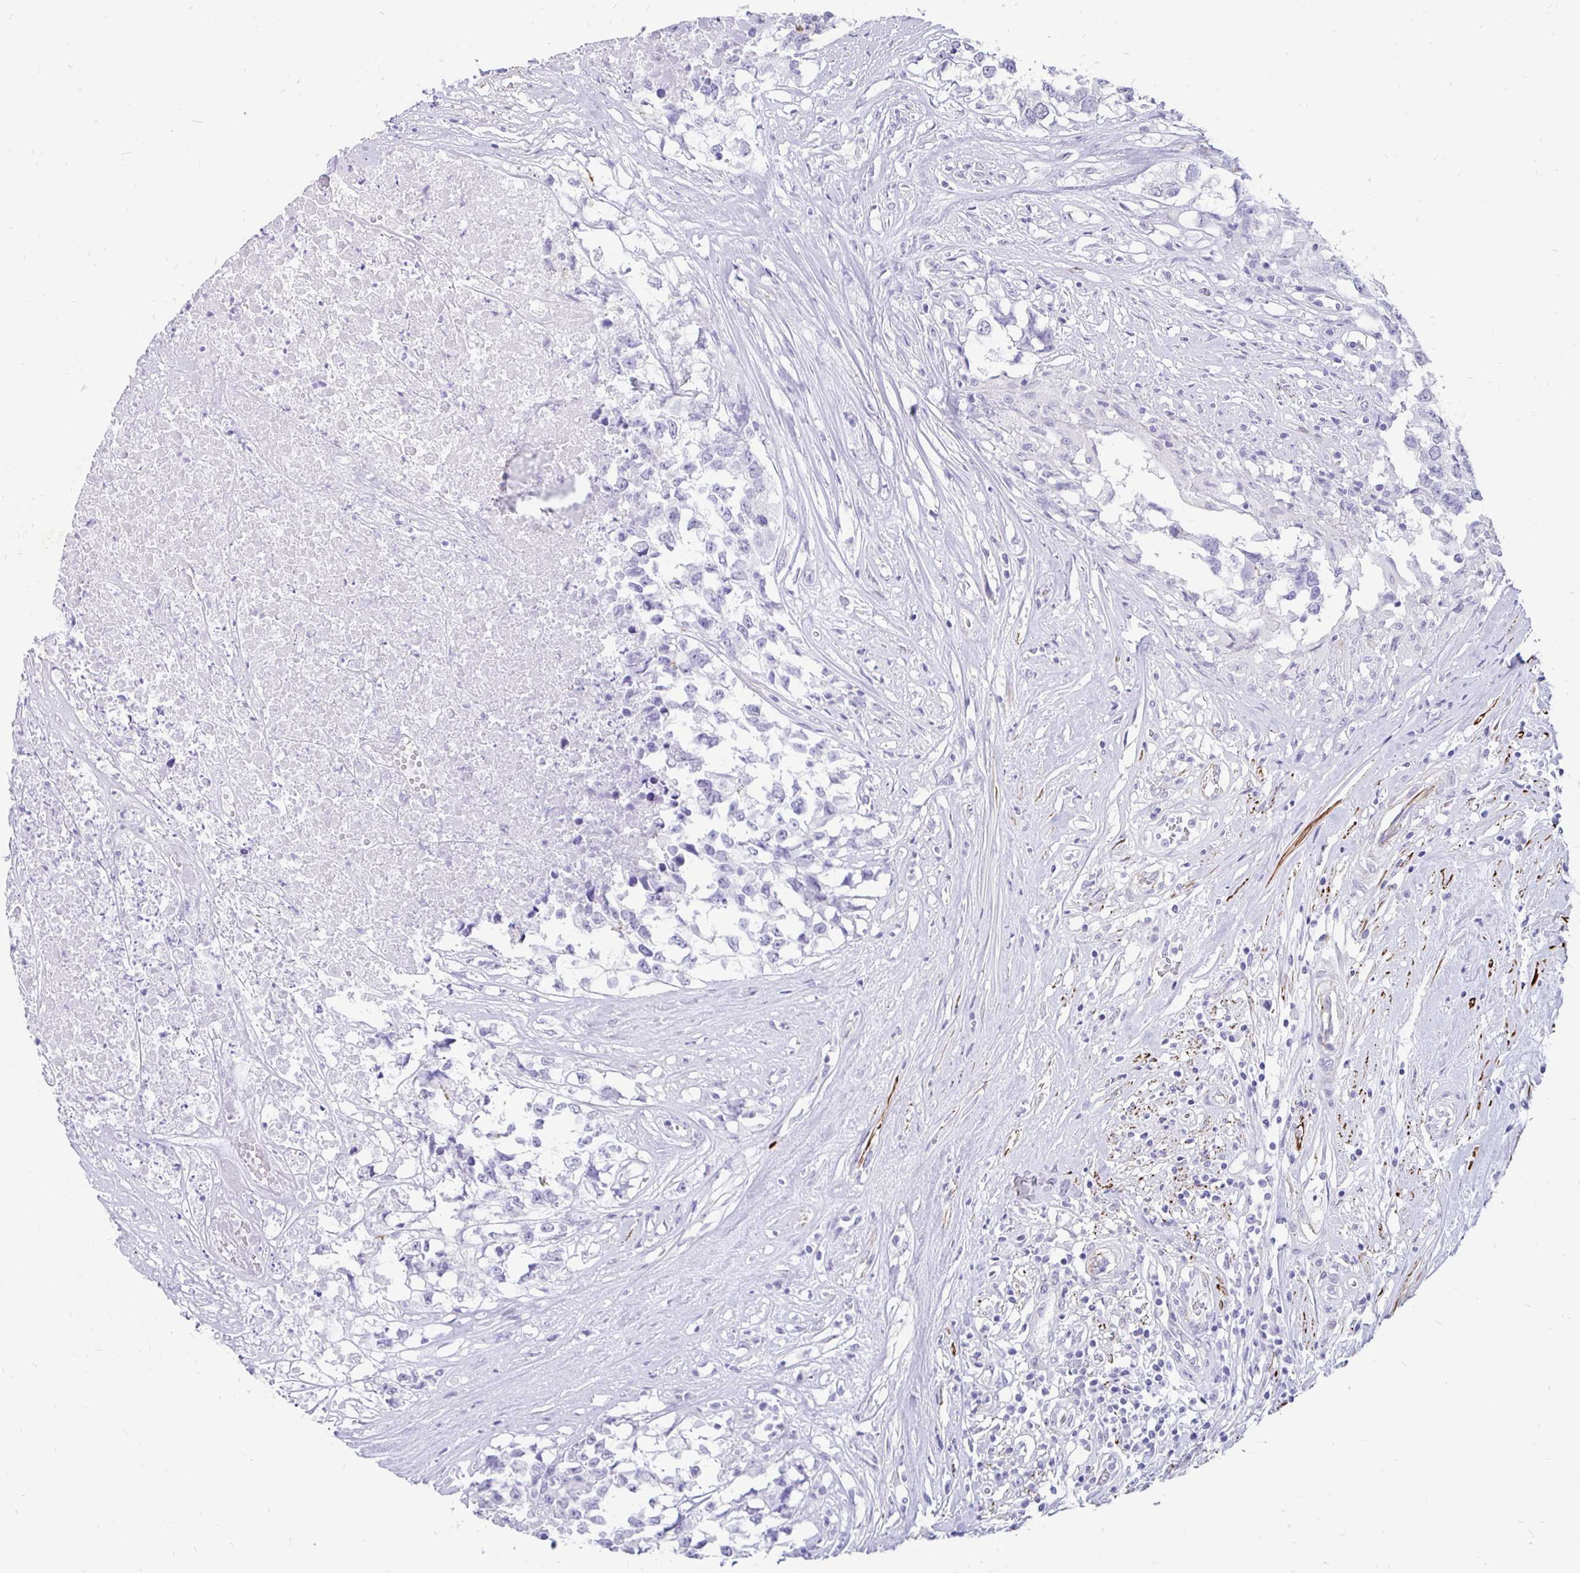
{"staining": {"intensity": "negative", "quantity": "none", "location": "none"}, "tissue": "testis cancer", "cell_type": "Tumor cells", "image_type": "cancer", "snomed": [{"axis": "morphology", "description": "Carcinoma, Embryonal, NOS"}, {"axis": "topography", "description": "Testis"}], "caption": "Tumor cells show no significant staining in testis cancer (embryonal carcinoma). (DAB immunohistochemistry, high magnification).", "gene": "EML5", "patient": {"sex": "male", "age": 83}}